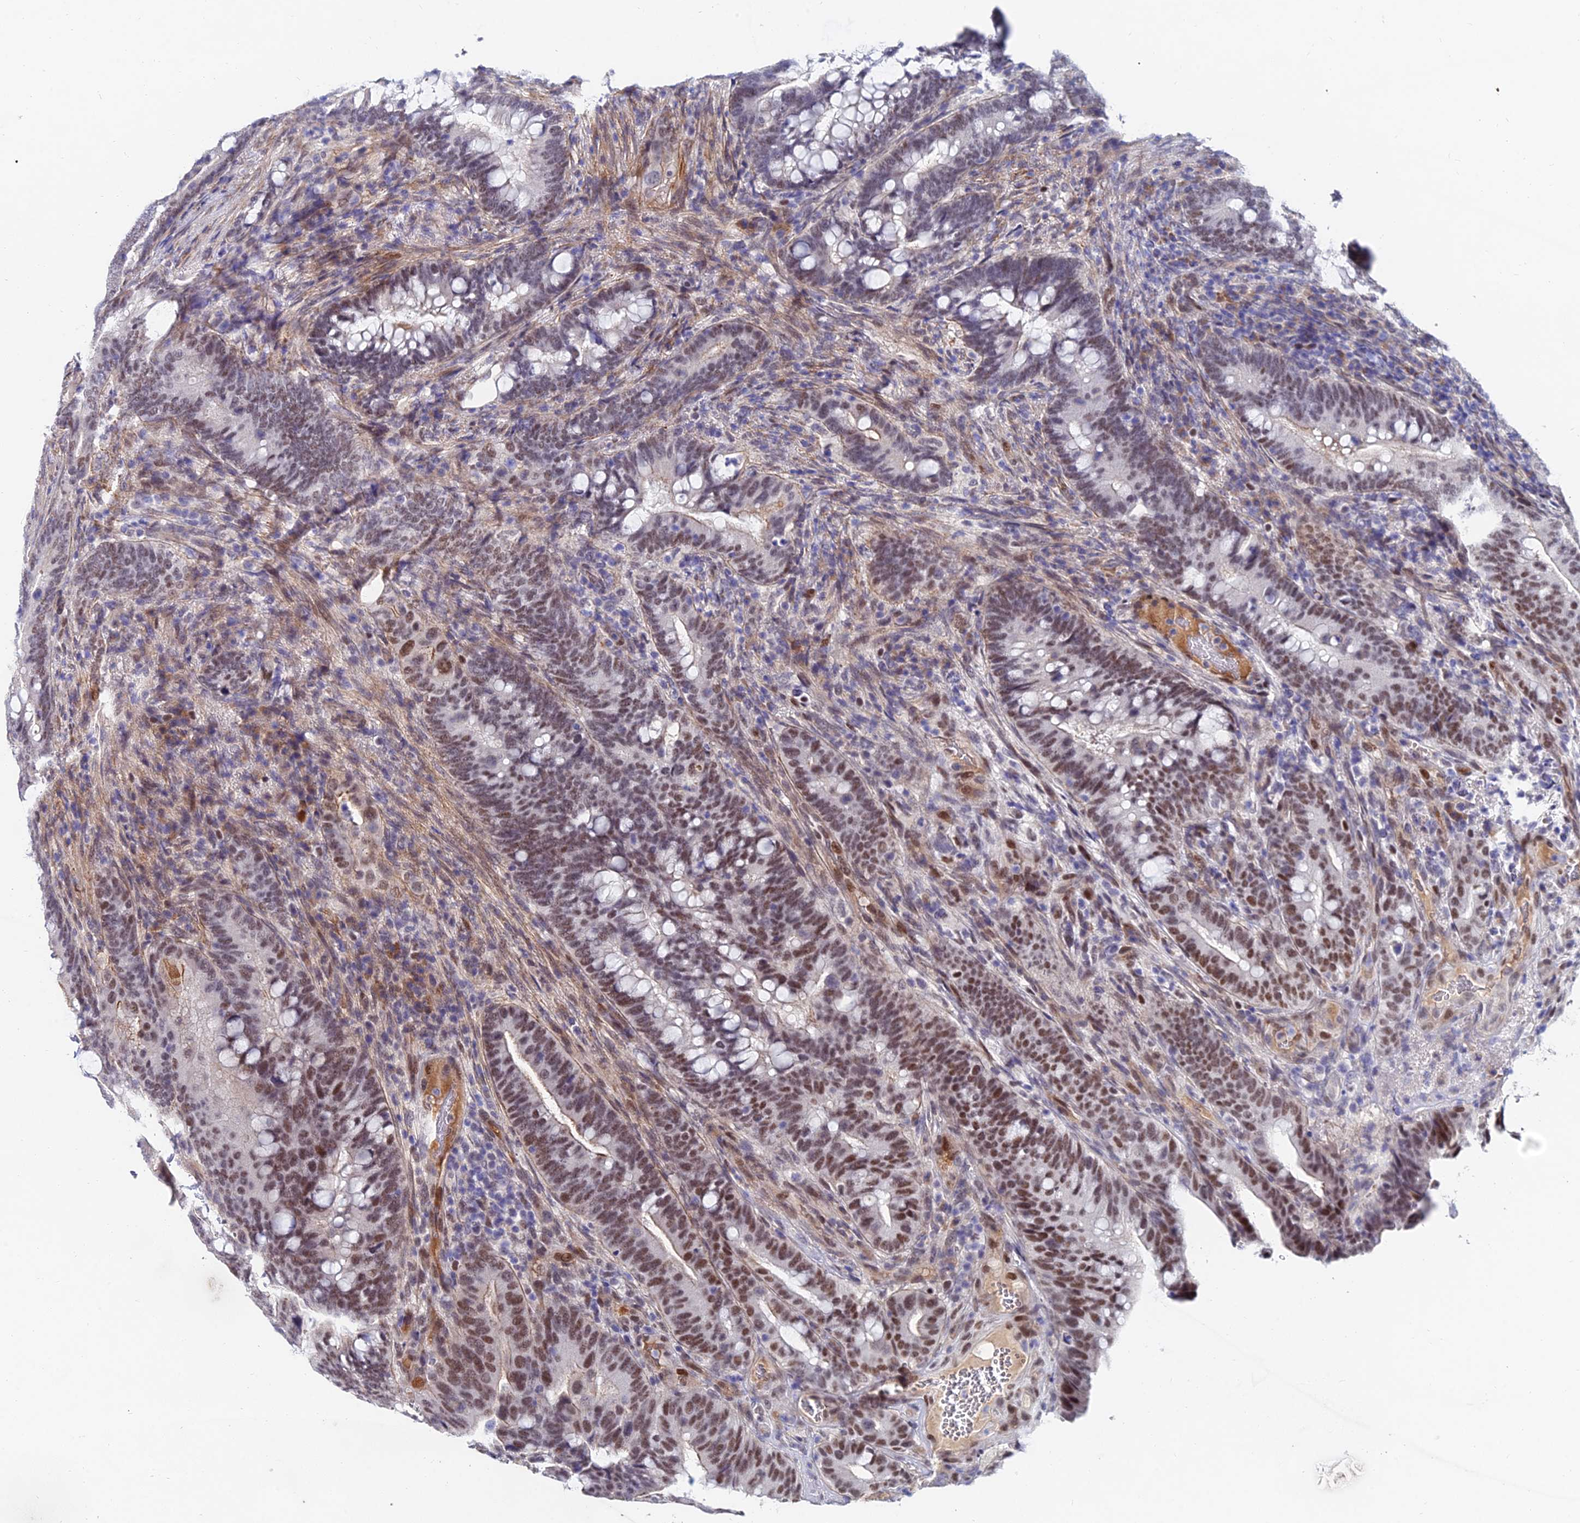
{"staining": {"intensity": "moderate", "quantity": "25%-75%", "location": "nuclear"}, "tissue": "colorectal cancer", "cell_type": "Tumor cells", "image_type": "cancer", "snomed": [{"axis": "morphology", "description": "Adenocarcinoma, NOS"}, {"axis": "topography", "description": "Colon"}], "caption": "Immunohistochemical staining of colorectal adenocarcinoma exhibits medium levels of moderate nuclear protein expression in about 25%-75% of tumor cells.", "gene": "TRIM24", "patient": {"sex": "female", "age": 66}}